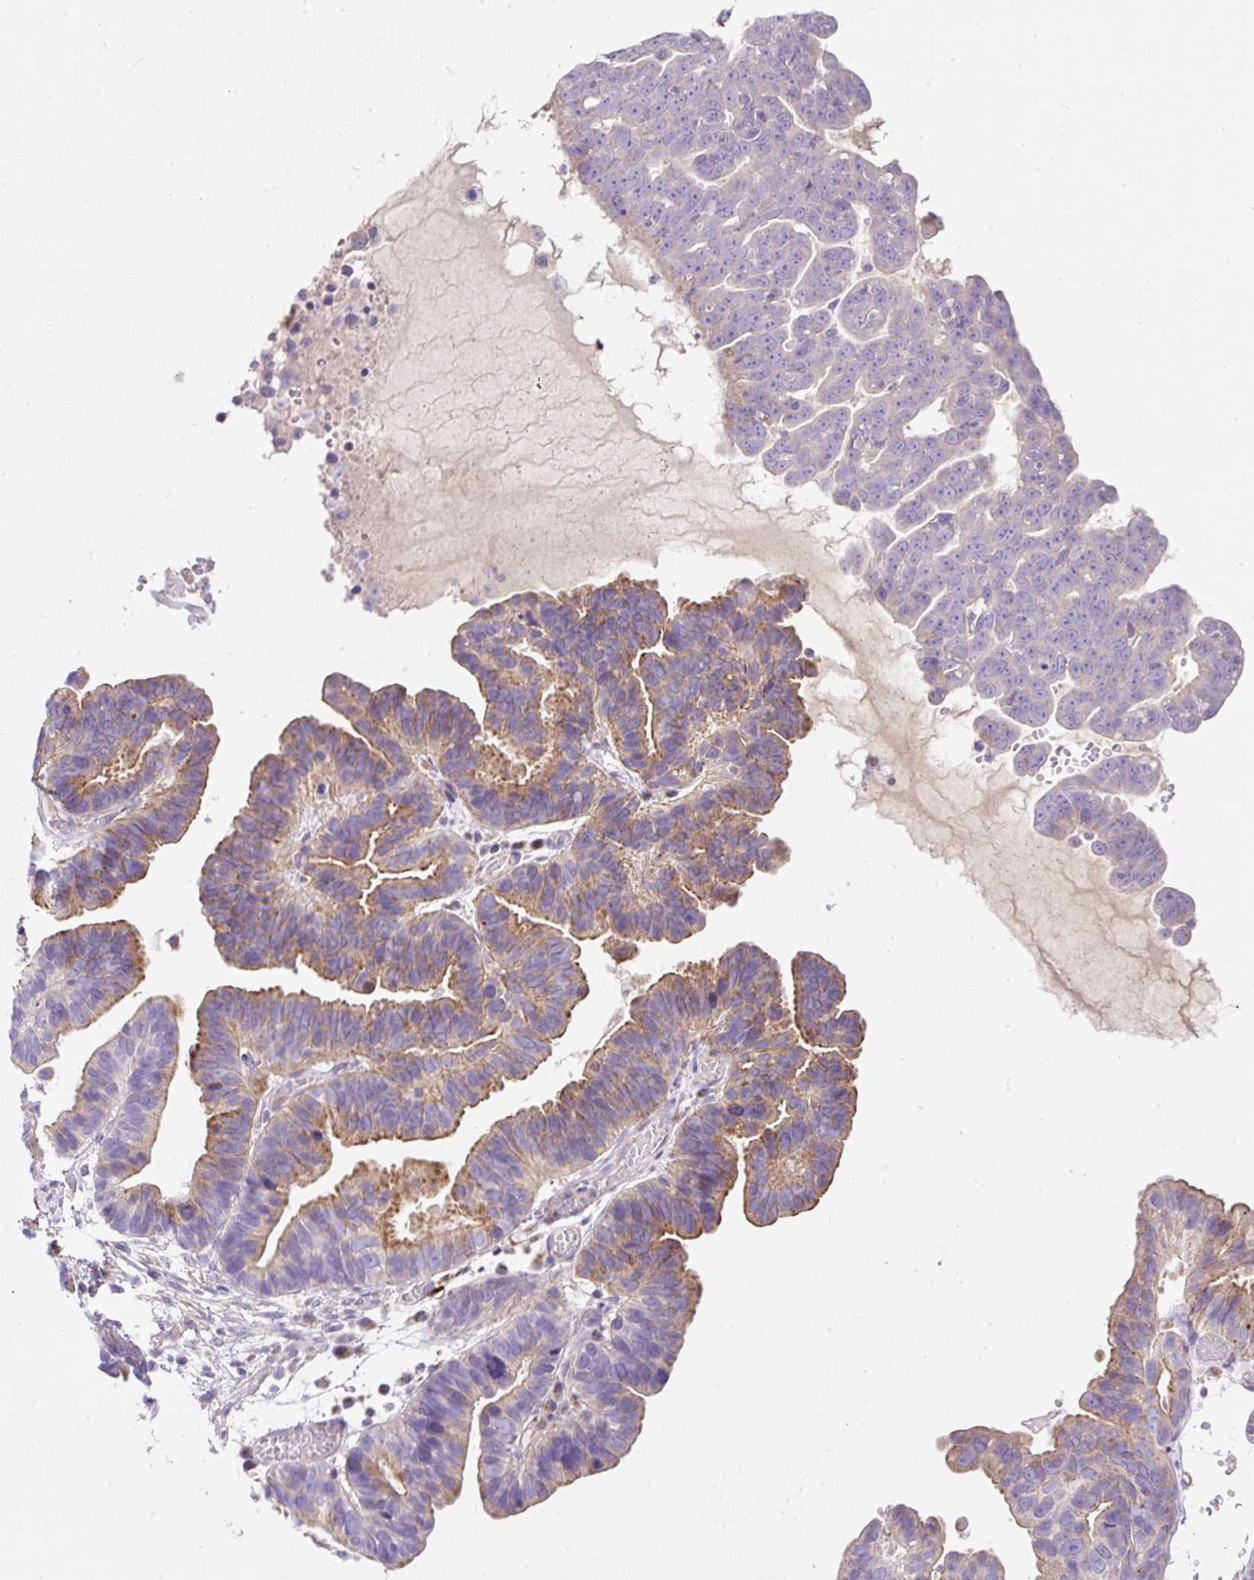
{"staining": {"intensity": "moderate", "quantity": "25%-75%", "location": "cytoplasmic/membranous"}, "tissue": "ovarian cancer", "cell_type": "Tumor cells", "image_type": "cancer", "snomed": [{"axis": "morphology", "description": "Cystadenocarcinoma, serous, NOS"}, {"axis": "topography", "description": "Ovary"}], "caption": "Immunohistochemical staining of human ovarian cancer exhibits medium levels of moderate cytoplasmic/membranous protein positivity in approximately 25%-75% of tumor cells.", "gene": "SUSD5", "patient": {"sex": "female", "age": 56}}